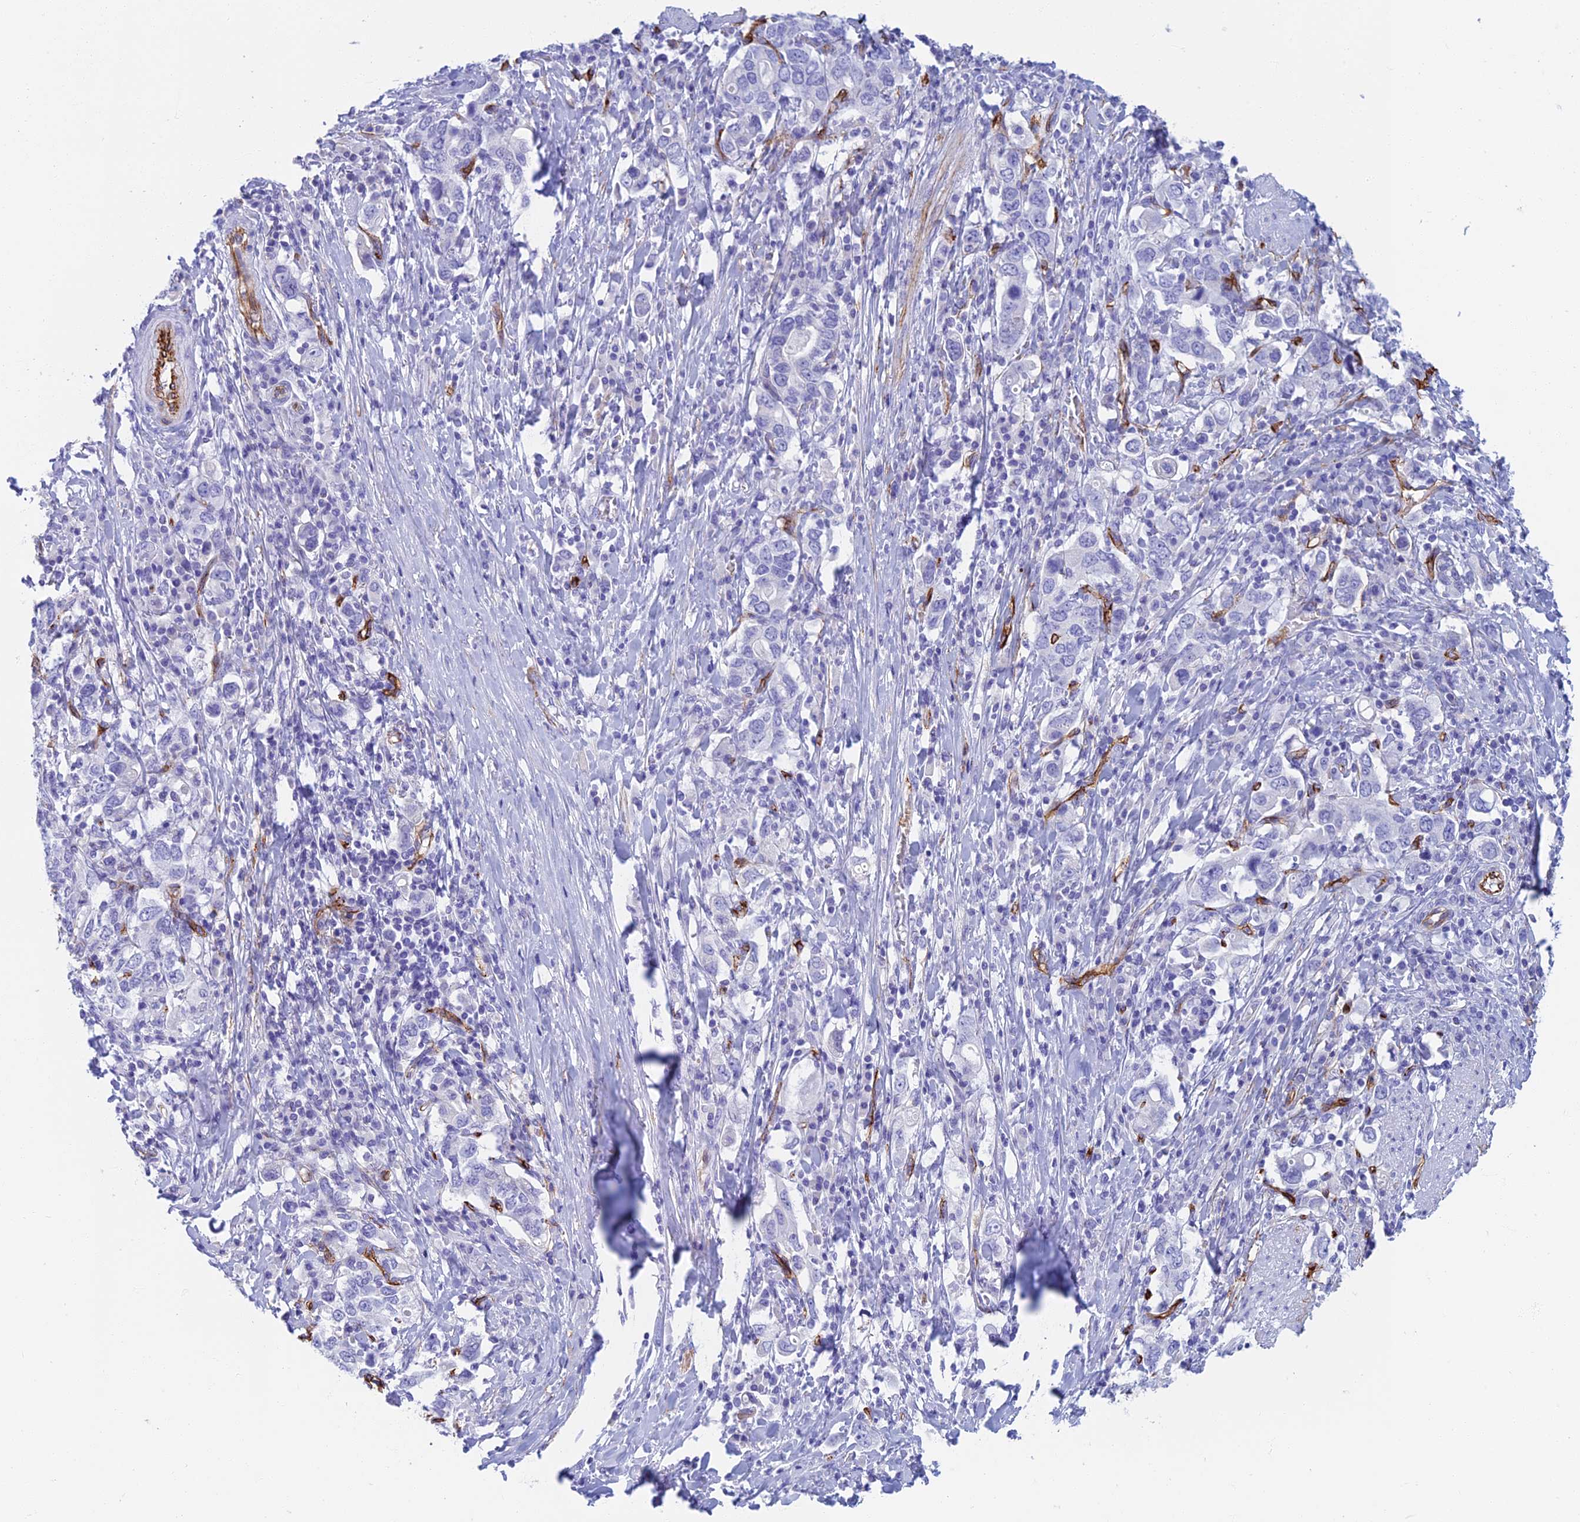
{"staining": {"intensity": "negative", "quantity": "none", "location": "none"}, "tissue": "stomach cancer", "cell_type": "Tumor cells", "image_type": "cancer", "snomed": [{"axis": "morphology", "description": "Adenocarcinoma, NOS"}, {"axis": "topography", "description": "Stomach, upper"}, {"axis": "topography", "description": "Stomach"}], "caption": "Image shows no significant protein expression in tumor cells of stomach adenocarcinoma.", "gene": "ETFRF1", "patient": {"sex": "male", "age": 62}}